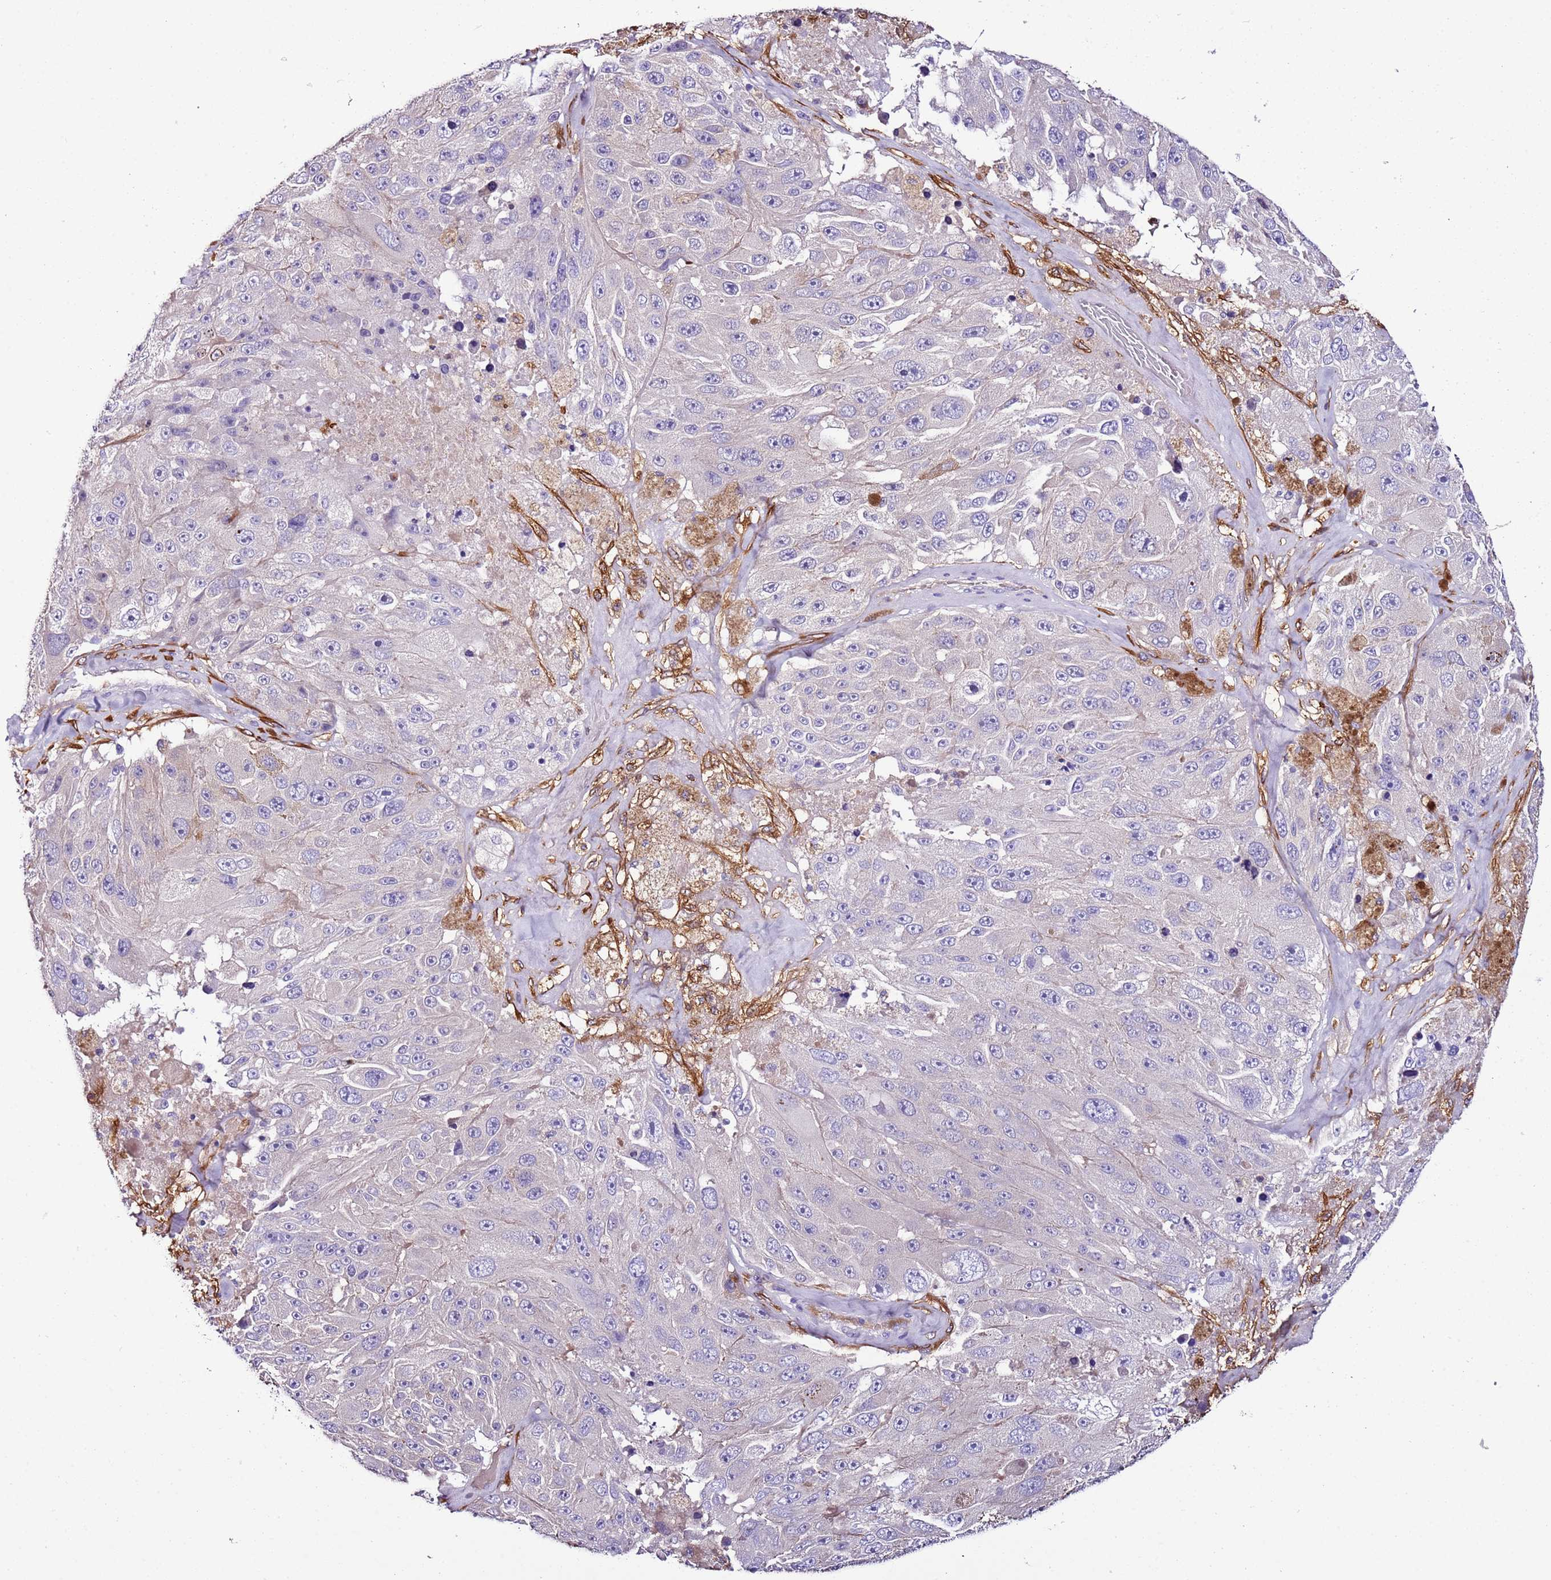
{"staining": {"intensity": "negative", "quantity": "none", "location": "none"}, "tissue": "melanoma", "cell_type": "Tumor cells", "image_type": "cancer", "snomed": [{"axis": "morphology", "description": "Malignant melanoma, Metastatic site"}, {"axis": "topography", "description": "Lymph node"}], "caption": "DAB (3,3'-diaminobenzidine) immunohistochemical staining of human melanoma demonstrates no significant positivity in tumor cells.", "gene": "FAM174C", "patient": {"sex": "male", "age": 62}}